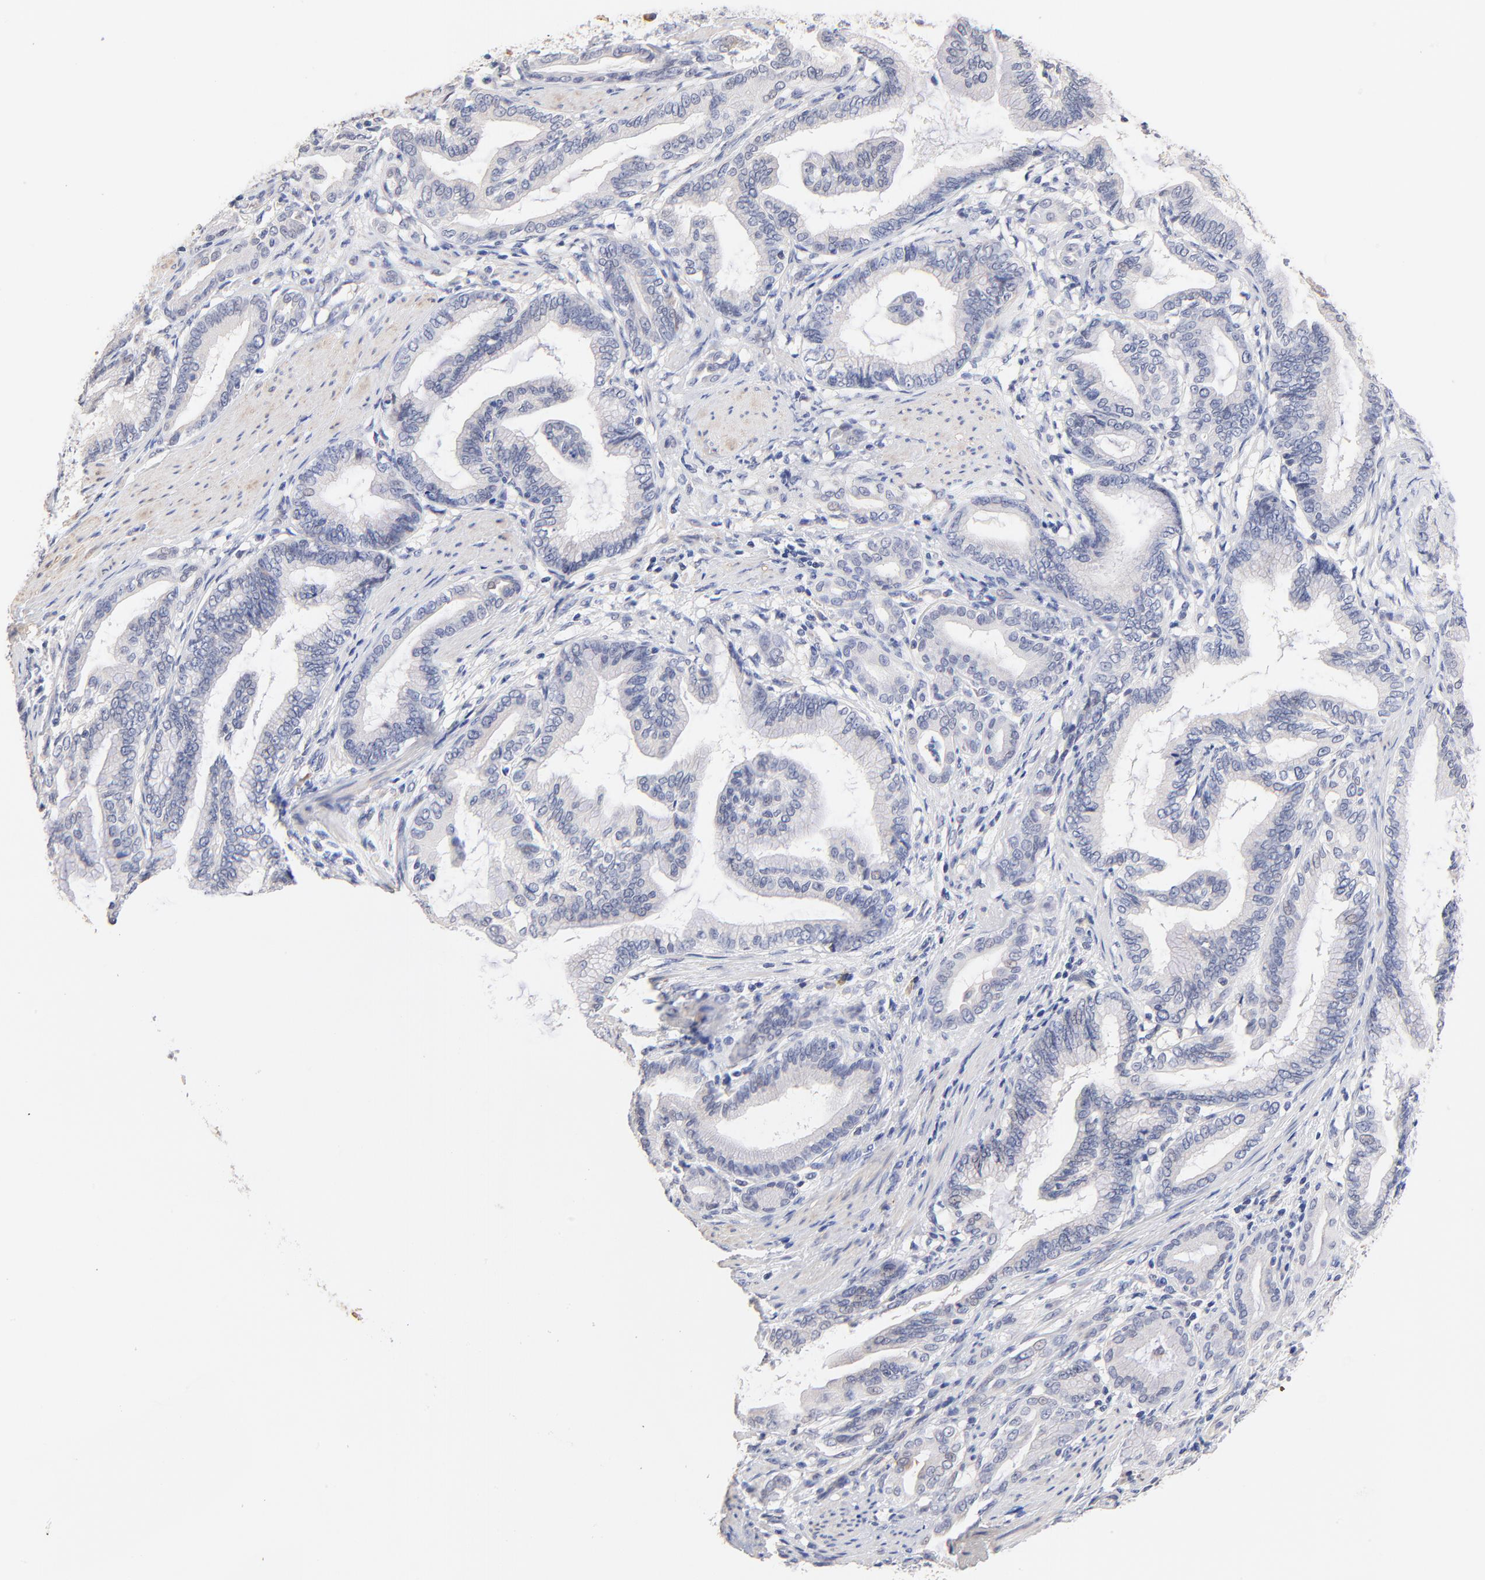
{"staining": {"intensity": "weak", "quantity": "<25%", "location": "cytoplasmic/membranous"}, "tissue": "pancreatic cancer", "cell_type": "Tumor cells", "image_type": "cancer", "snomed": [{"axis": "morphology", "description": "Adenocarcinoma, NOS"}, {"axis": "topography", "description": "Pancreas"}], "caption": "Immunohistochemistry of pancreatic cancer (adenocarcinoma) shows no expression in tumor cells.", "gene": "TWNK", "patient": {"sex": "female", "age": 64}}